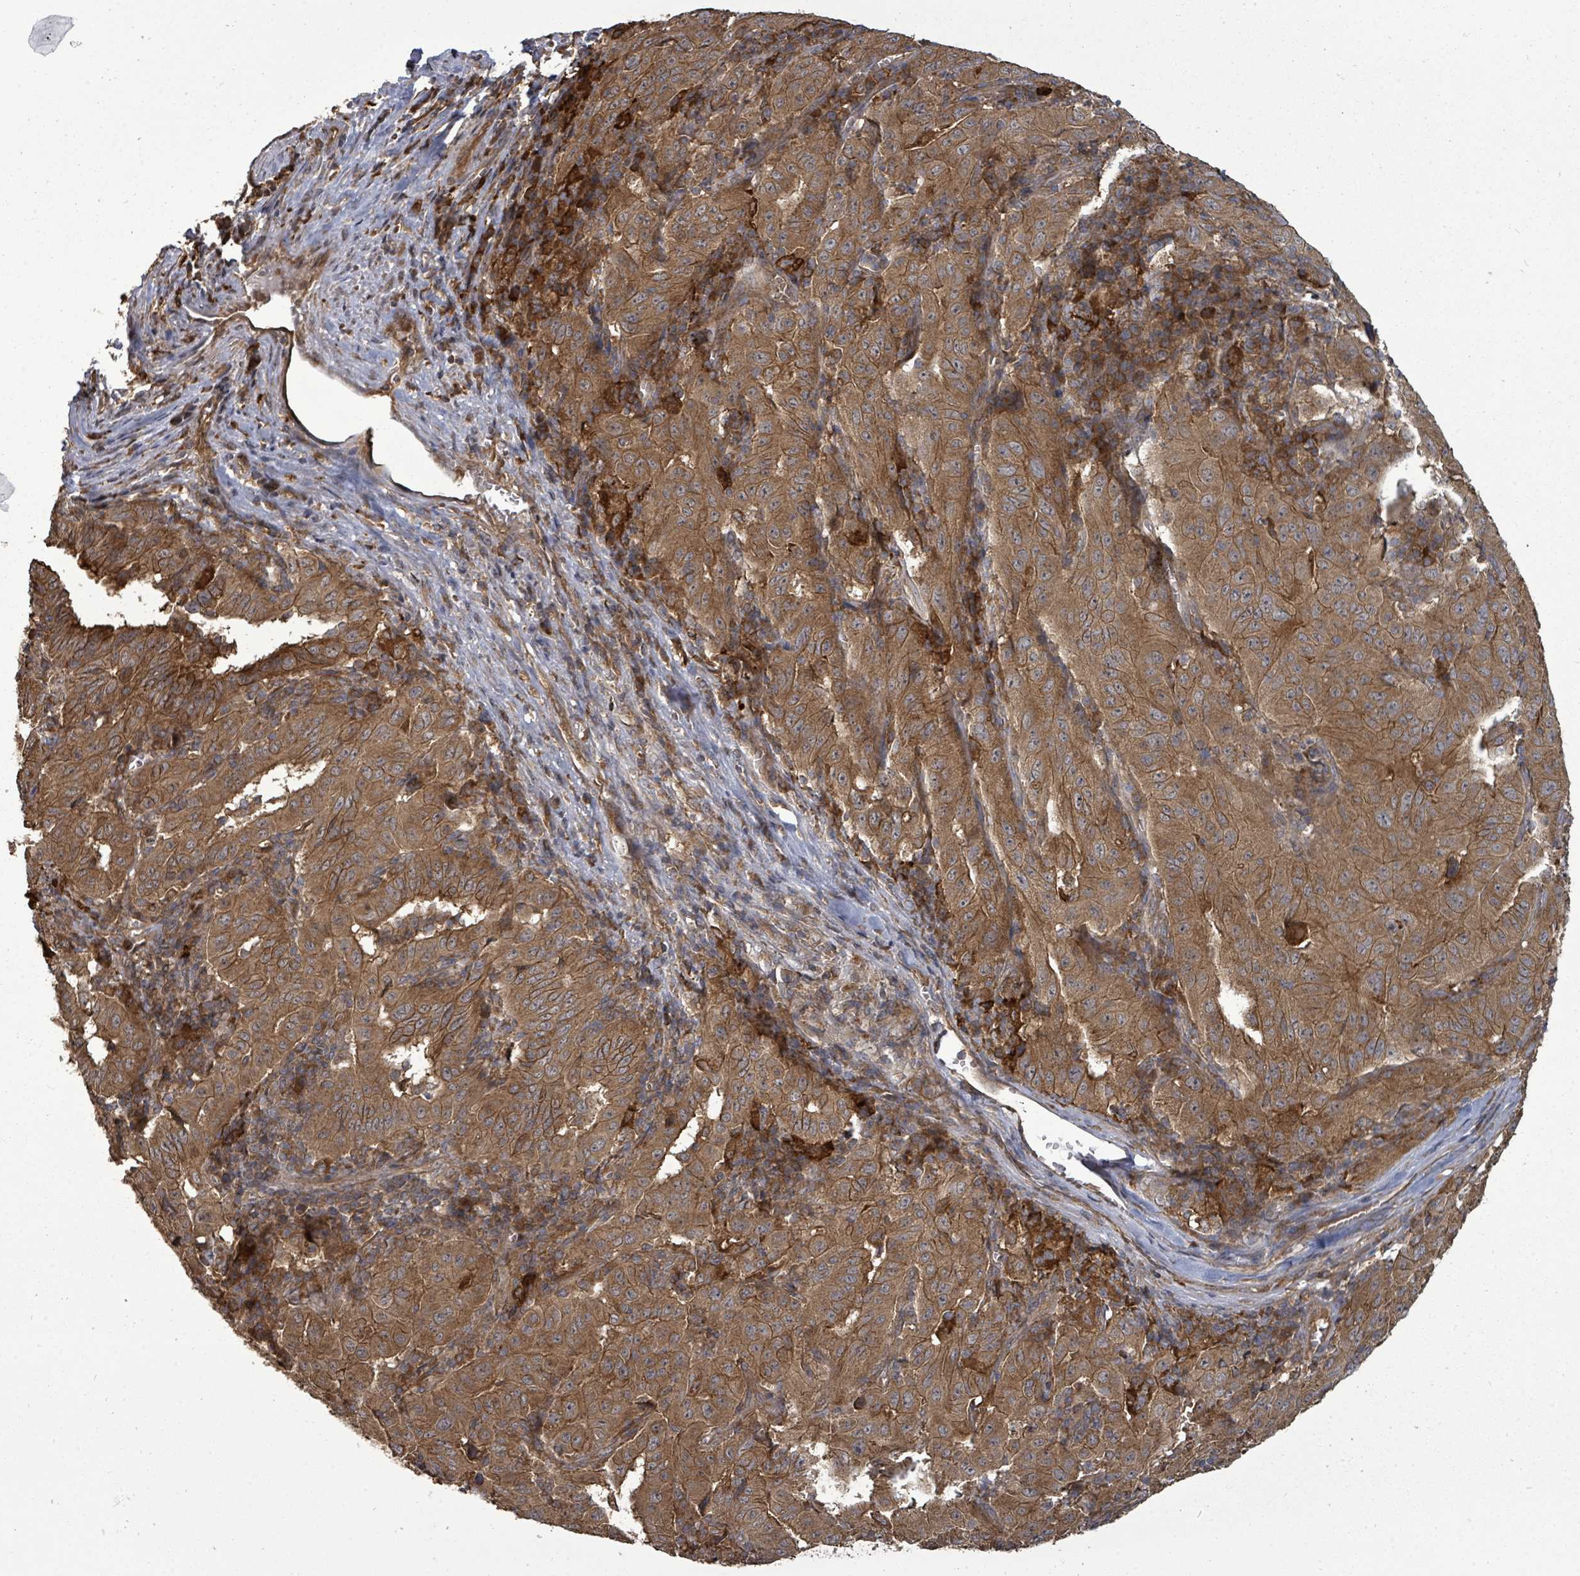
{"staining": {"intensity": "moderate", "quantity": ">75%", "location": "cytoplasmic/membranous"}, "tissue": "pancreatic cancer", "cell_type": "Tumor cells", "image_type": "cancer", "snomed": [{"axis": "morphology", "description": "Adenocarcinoma, NOS"}, {"axis": "topography", "description": "Pancreas"}], "caption": "IHC (DAB) staining of pancreatic cancer exhibits moderate cytoplasmic/membranous protein staining in approximately >75% of tumor cells.", "gene": "EIF3C", "patient": {"sex": "male", "age": 63}}